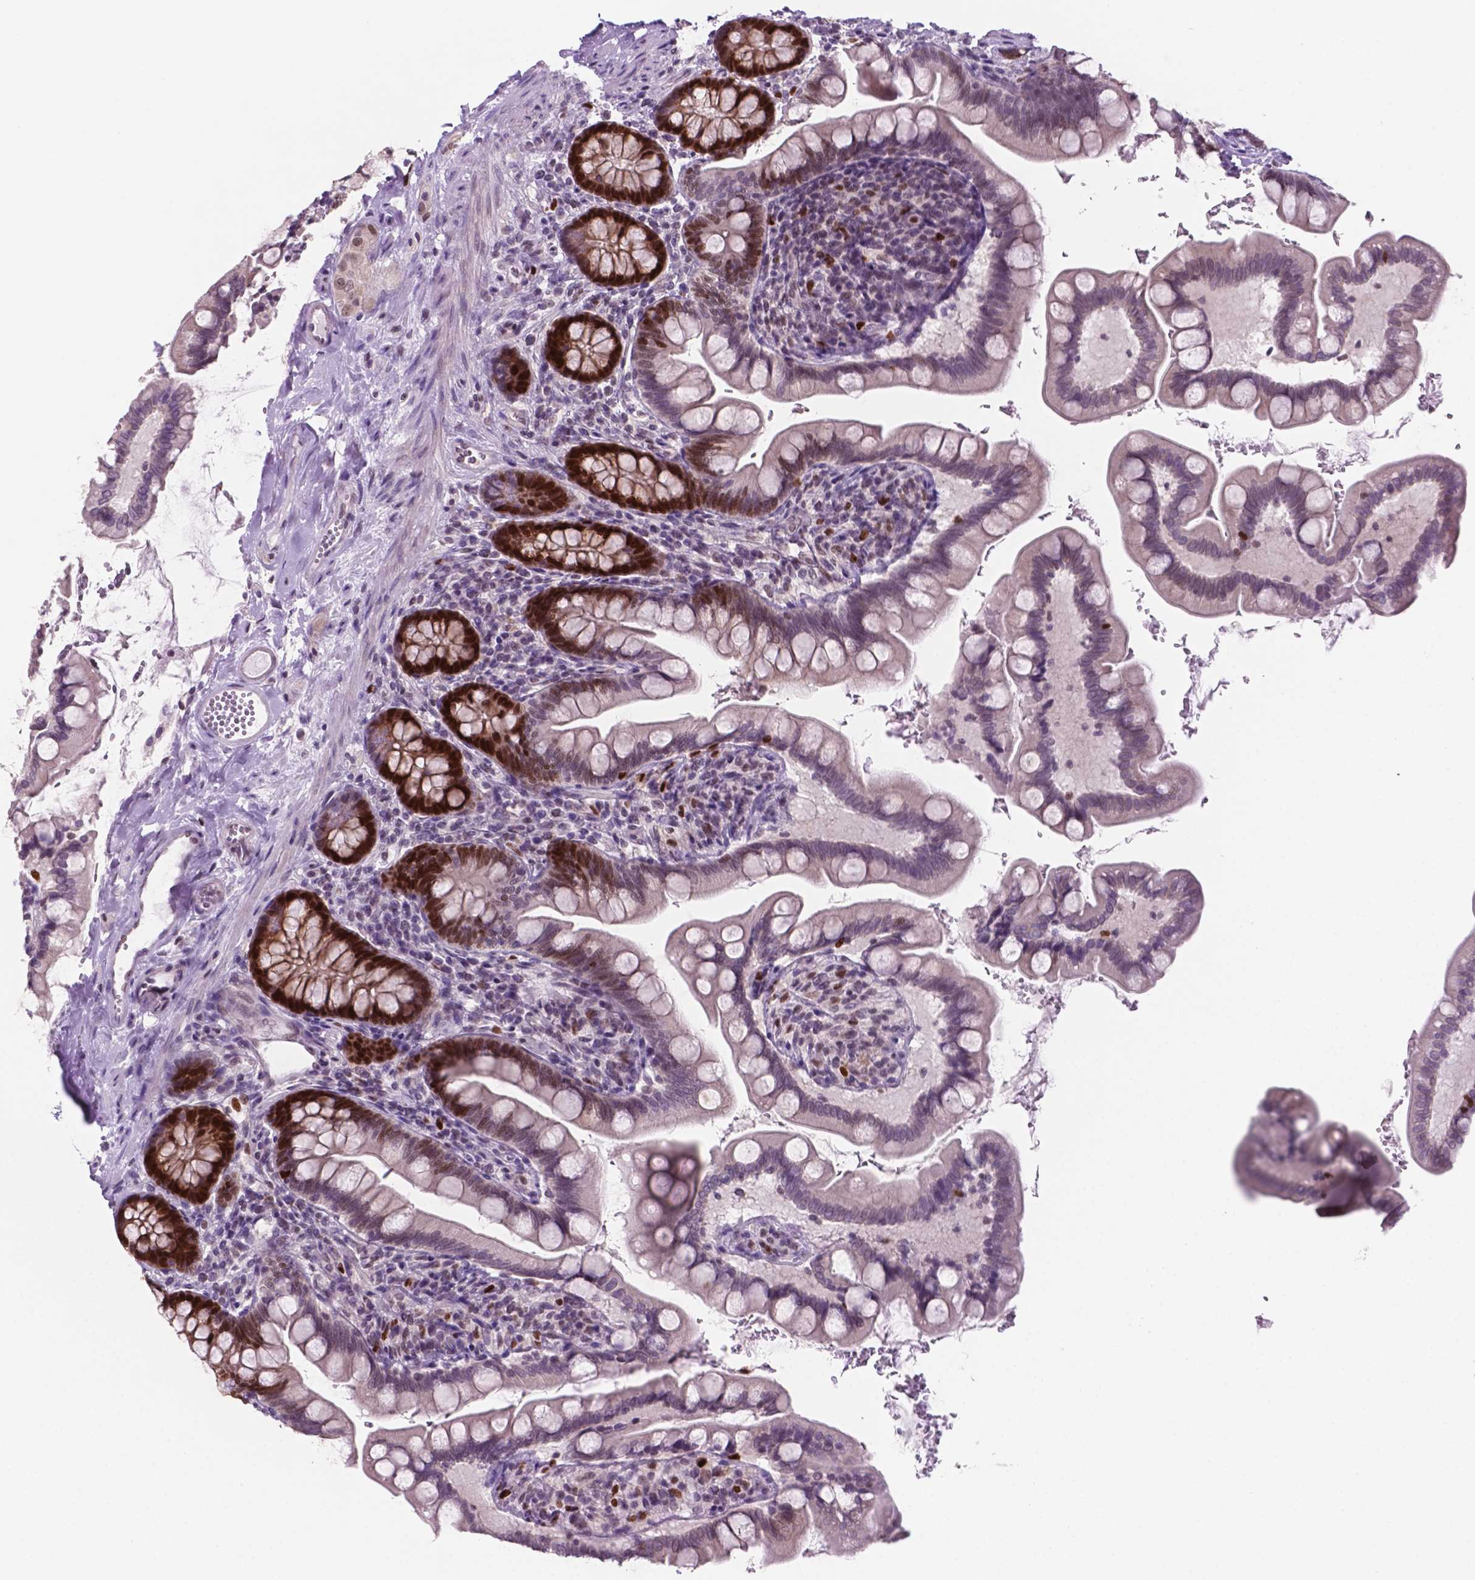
{"staining": {"intensity": "strong", "quantity": "25%-75%", "location": "nuclear"}, "tissue": "small intestine", "cell_type": "Glandular cells", "image_type": "normal", "snomed": [{"axis": "morphology", "description": "Normal tissue, NOS"}, {"axis": "topography", "description": "Small intestine"}], "caption": "Immunohistochemical staining of unremarkable human small intestine demonstrates 25%-75% levels of strong nuclear protein positivity in approximately 25%-75% of glandular cells. The staining is performed using DAB (3,3'-diaminobenzidine) brown chromogen to label protein expression. The nuclei are counter-stained blue using hematoxylin.", "gene": "NCAPH2", "patient": {"sex": "female", "age": 56}}